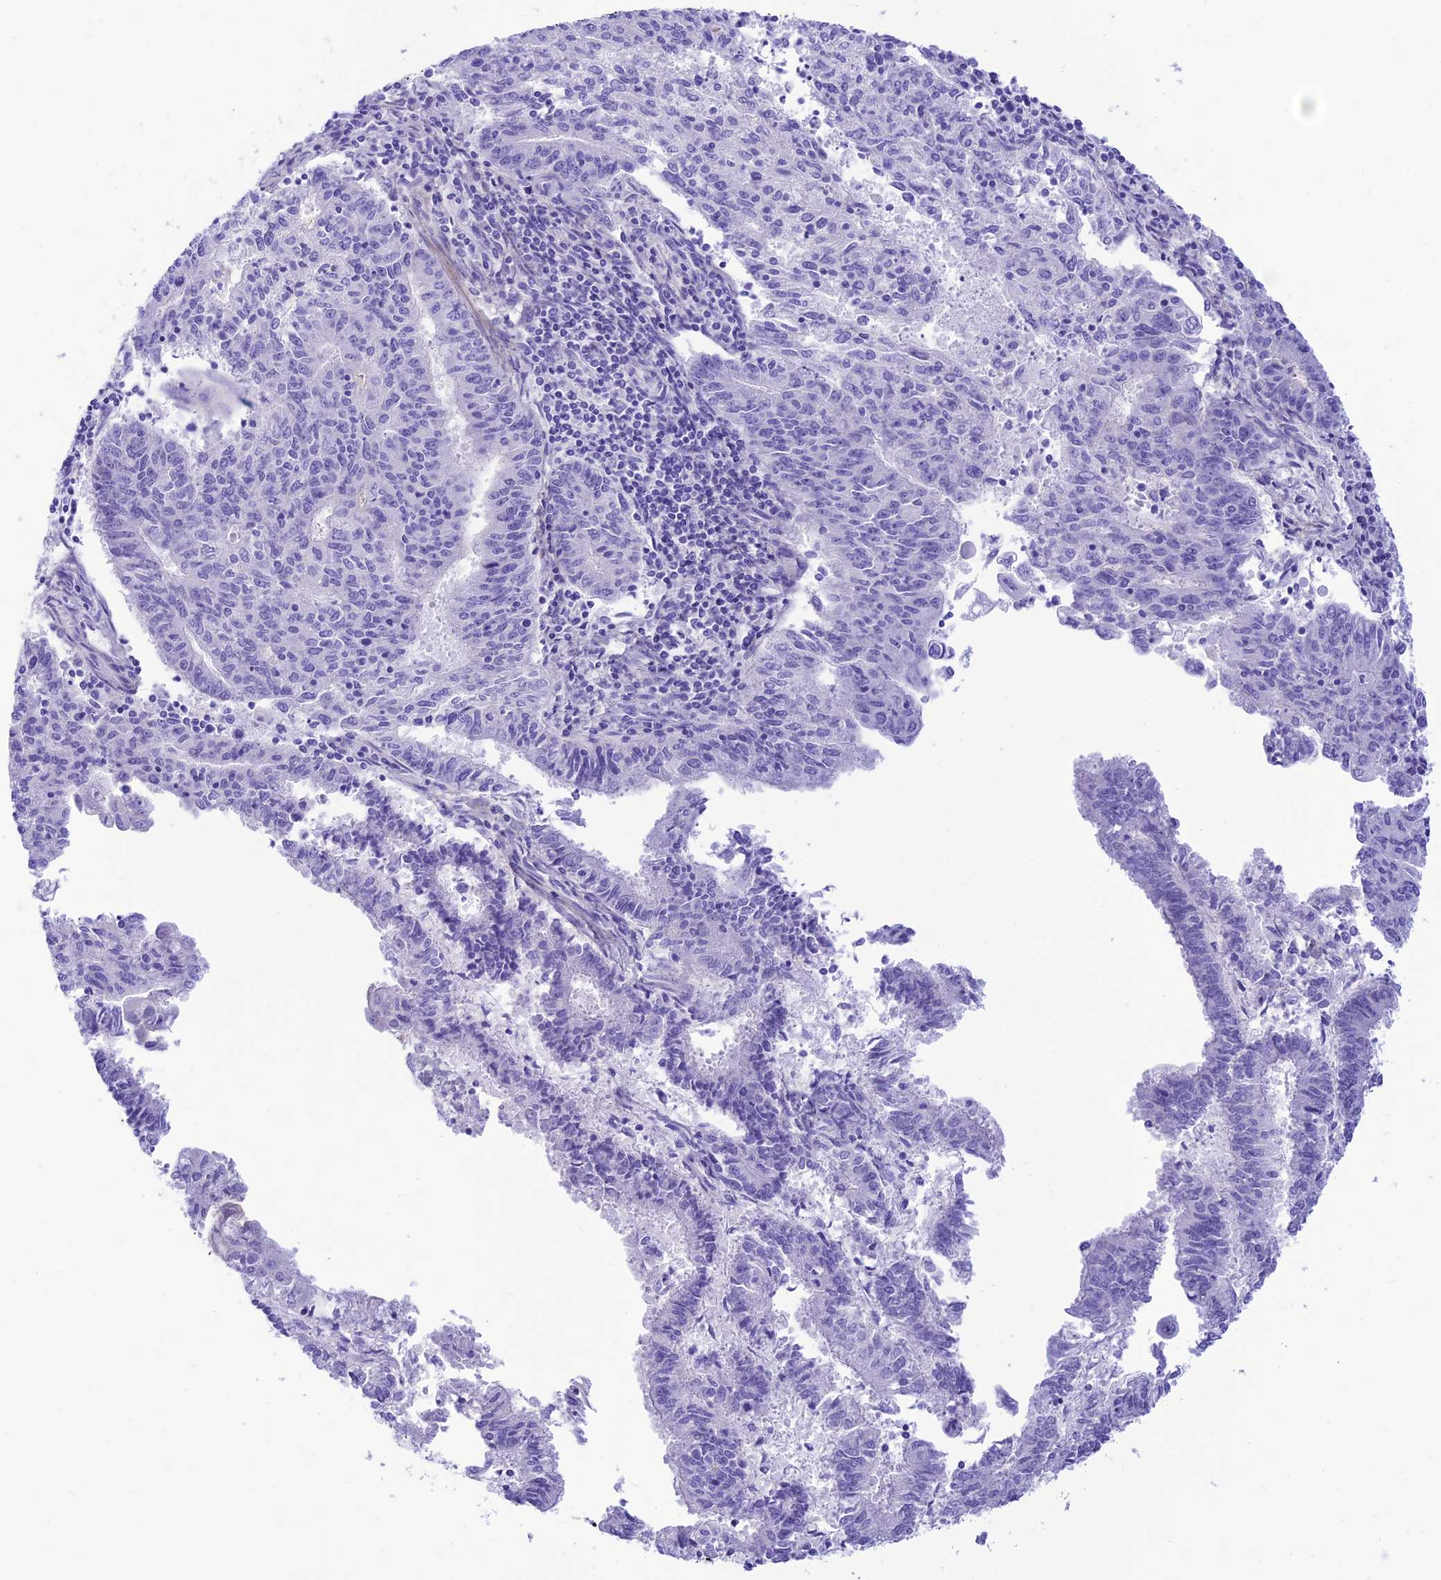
{"staining": {"intensity": "negative", "quantity": "none", "location": "none"}, "tissue": "endometrial cancer", "cell_type": "Tumor cells", "image_type": "cancer", "snomed": [{"axis": "morphology", "description": "Adenocarcinoma, NOS"}, {"axis": "topography", "description": "Endometrium"}], "caption": "This is an immunohistochemistry image of human endometrial adenocarcinoma. There is no expression in tumor cells.", "gene": "PRNP", "patient": {"sex": "female", "age": 59}}